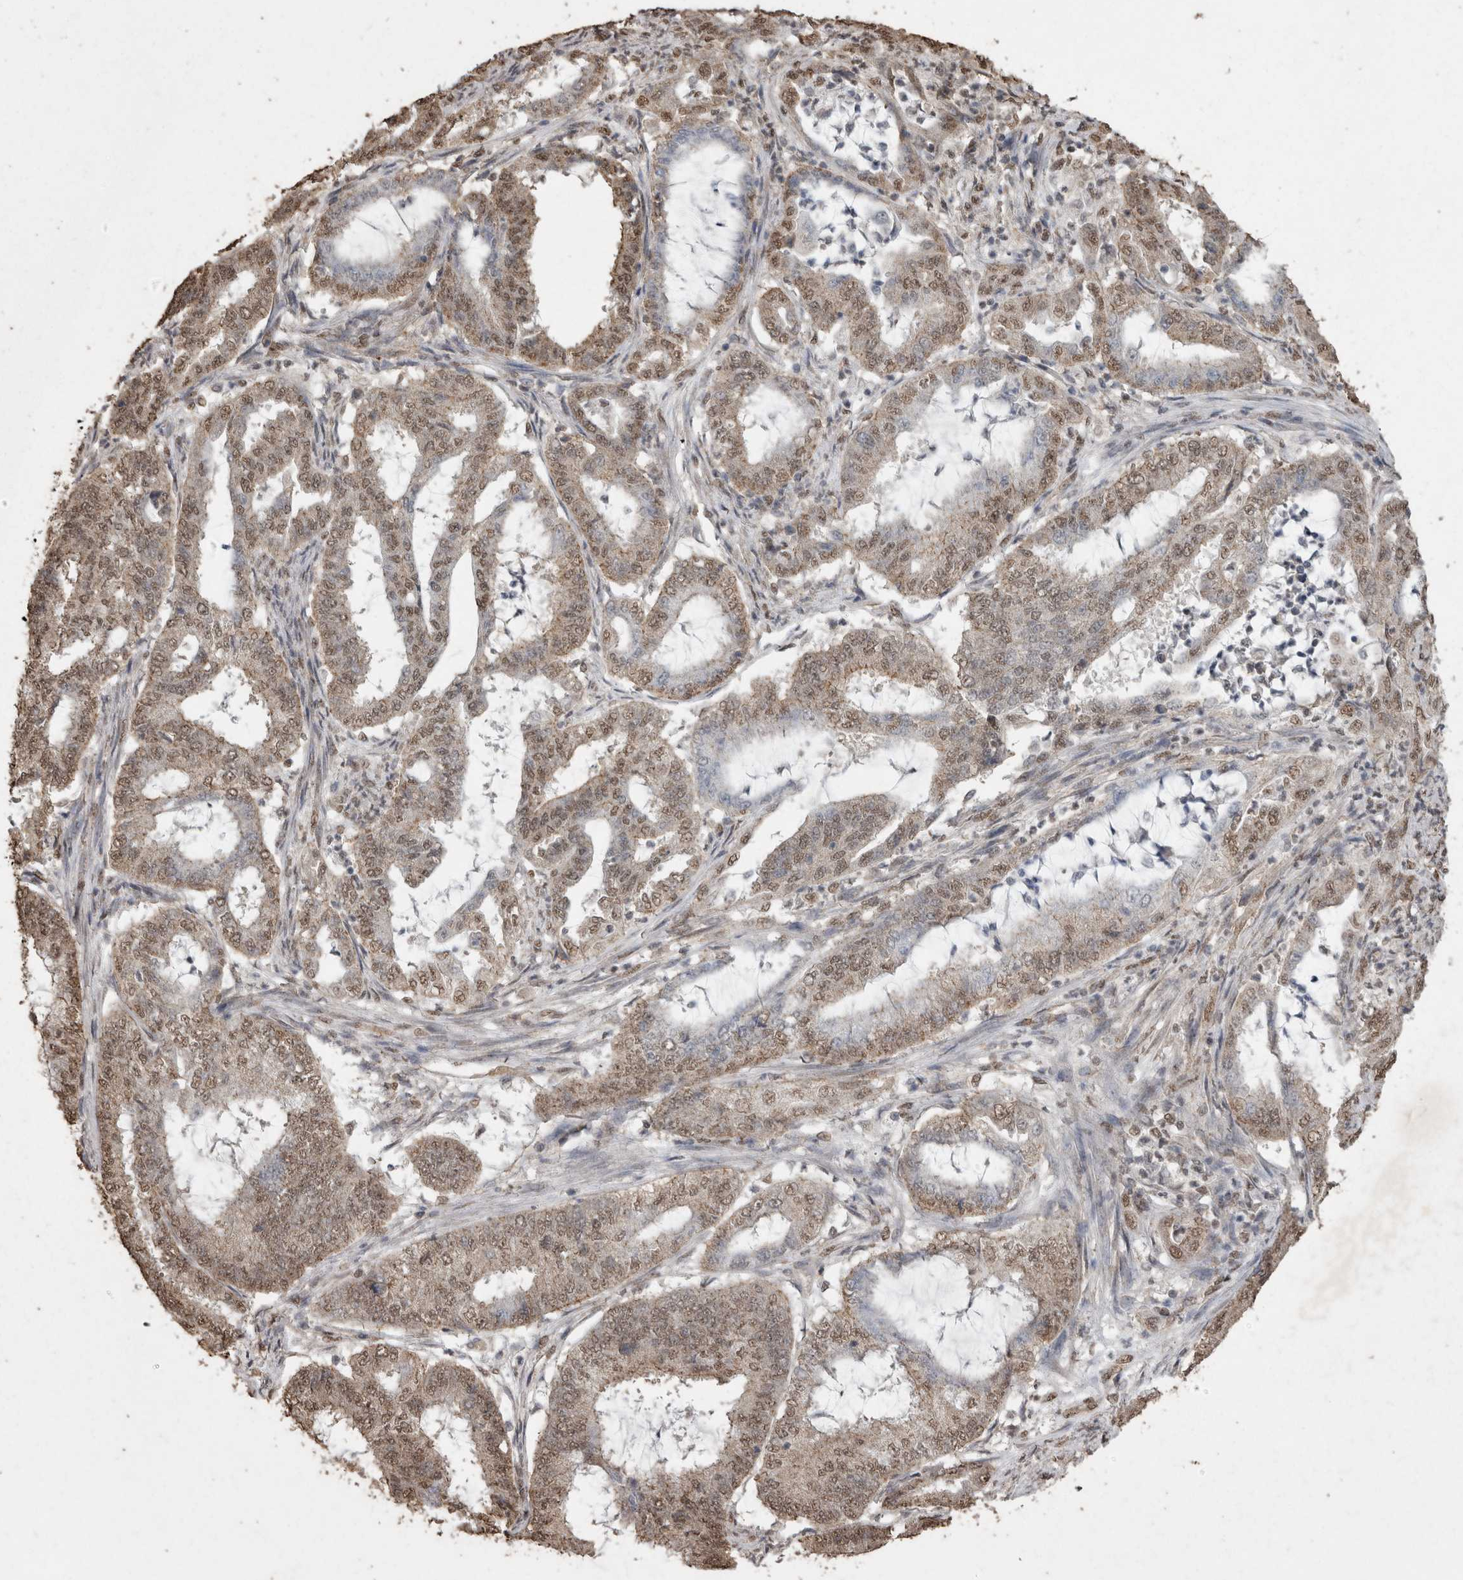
{"staining": {"intensity": "weak", "quantity": ">75%", "location": "nuclear"}, "tissue": "endometrial cancer", "cell_type": "Tumor cells", "image_type": "cancer", "snomed": [{"axis": "morphology", "description": "Adenocarcinoma, NOS"}, {"axis": "topography", "description": "Endometrium"}], "caption": "Immunohistochemistry (IHC) micrograph of endometrial cancer stained for a protein (brown), which shows low levels of weak nuclear staining in about >75% of tumor cells.", "gene": "SMAD7", "patient": {"sex": "female", "age": 51}}